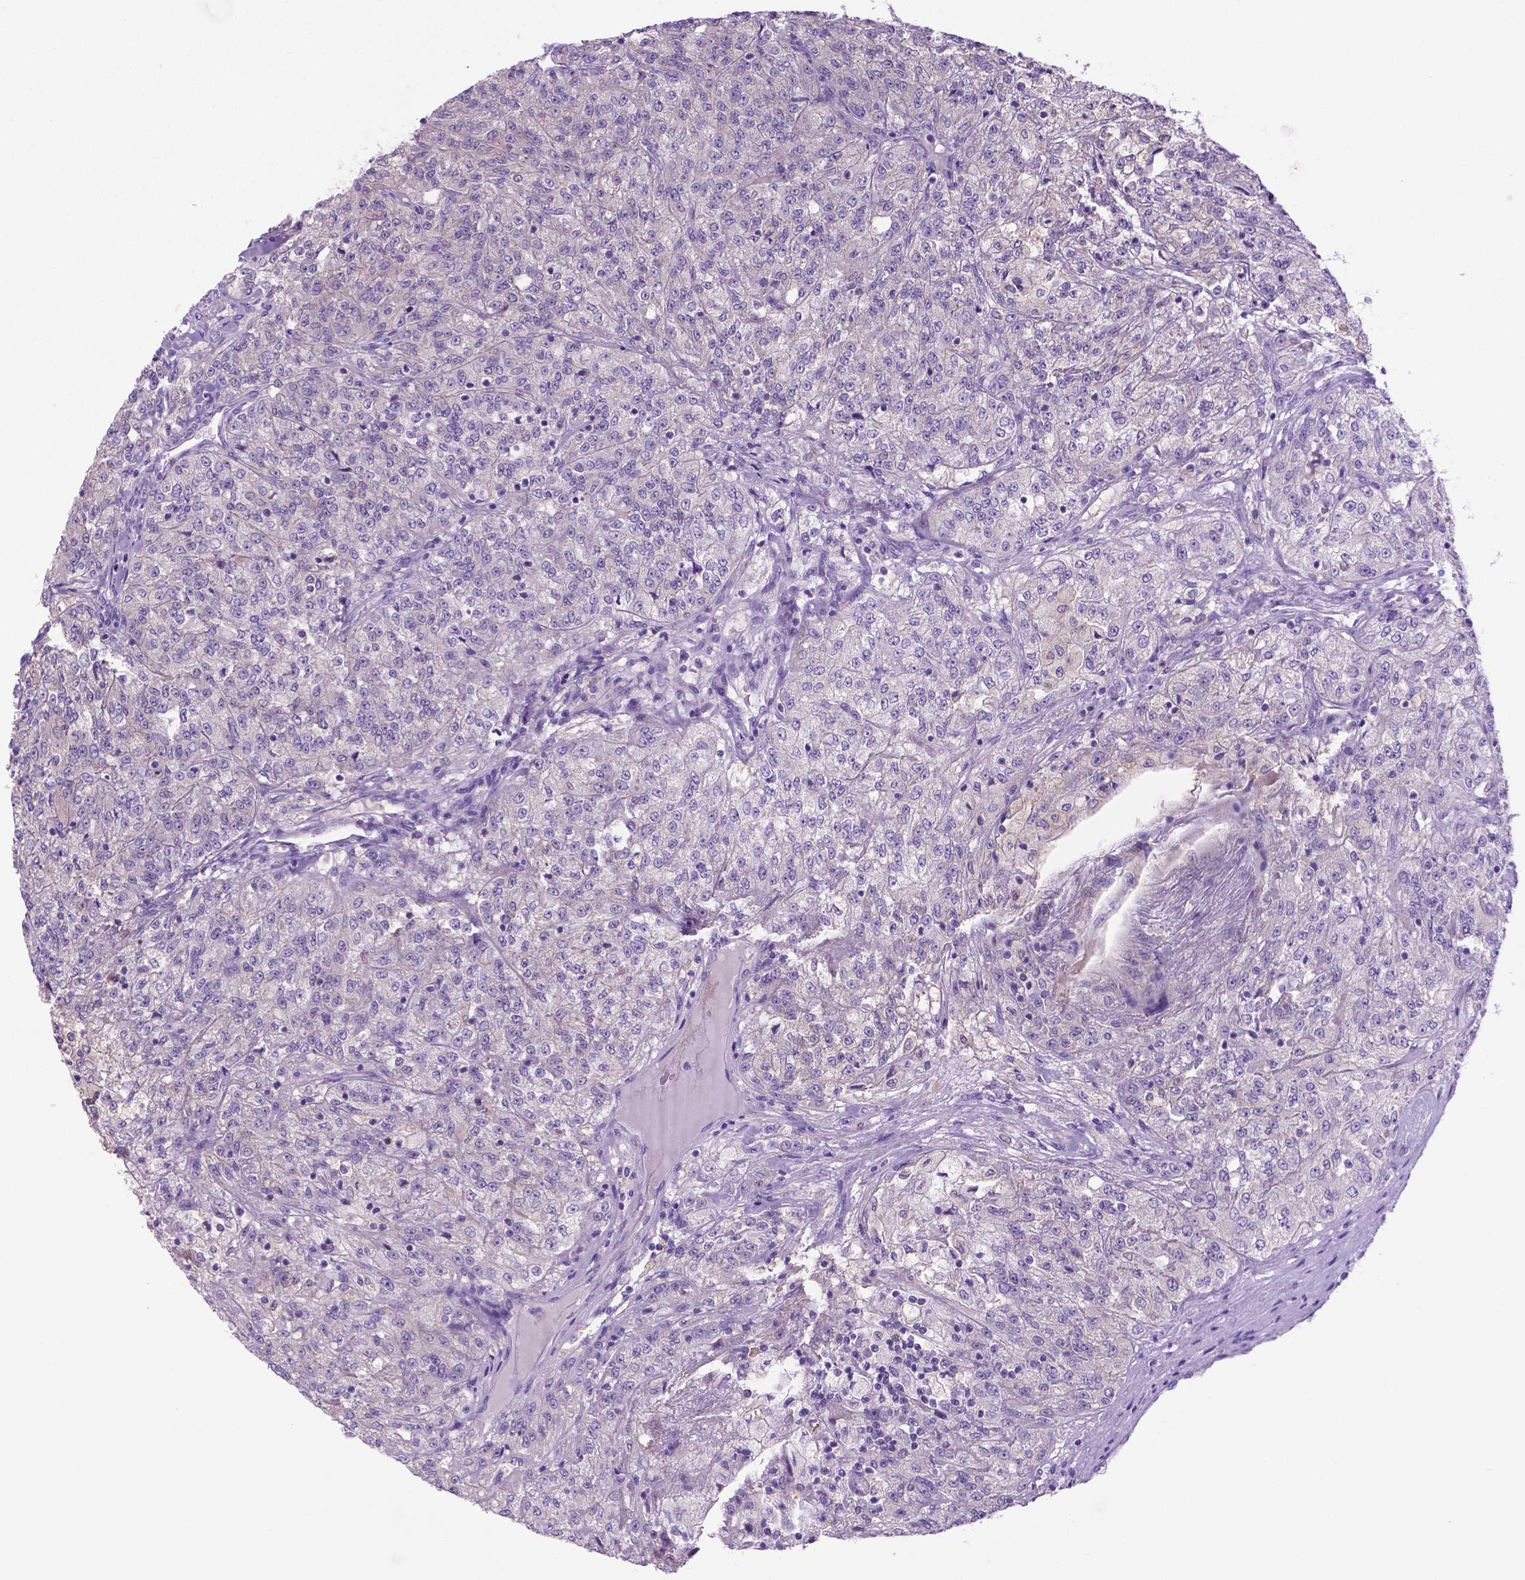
{"staining": {"intensity": "negative", "quantity": "none", "location": "none"}, "tissue": "renal cancer", "cell_type": "Tumor cells", "image_type": "cancer", "snomed": [{"axis": "morphology", "description": "Adenocarcinoma, NOS"}, {"axis": "topography", "description": "Kidney"}], "caption": "This is a histopathology image of immunohistochemistry staining of renal cancer (adenocarcinoma), which shows no staining in tumor cells.", "gene": "ADRA2B", "patient": {"sex": "female", "age": 63}}